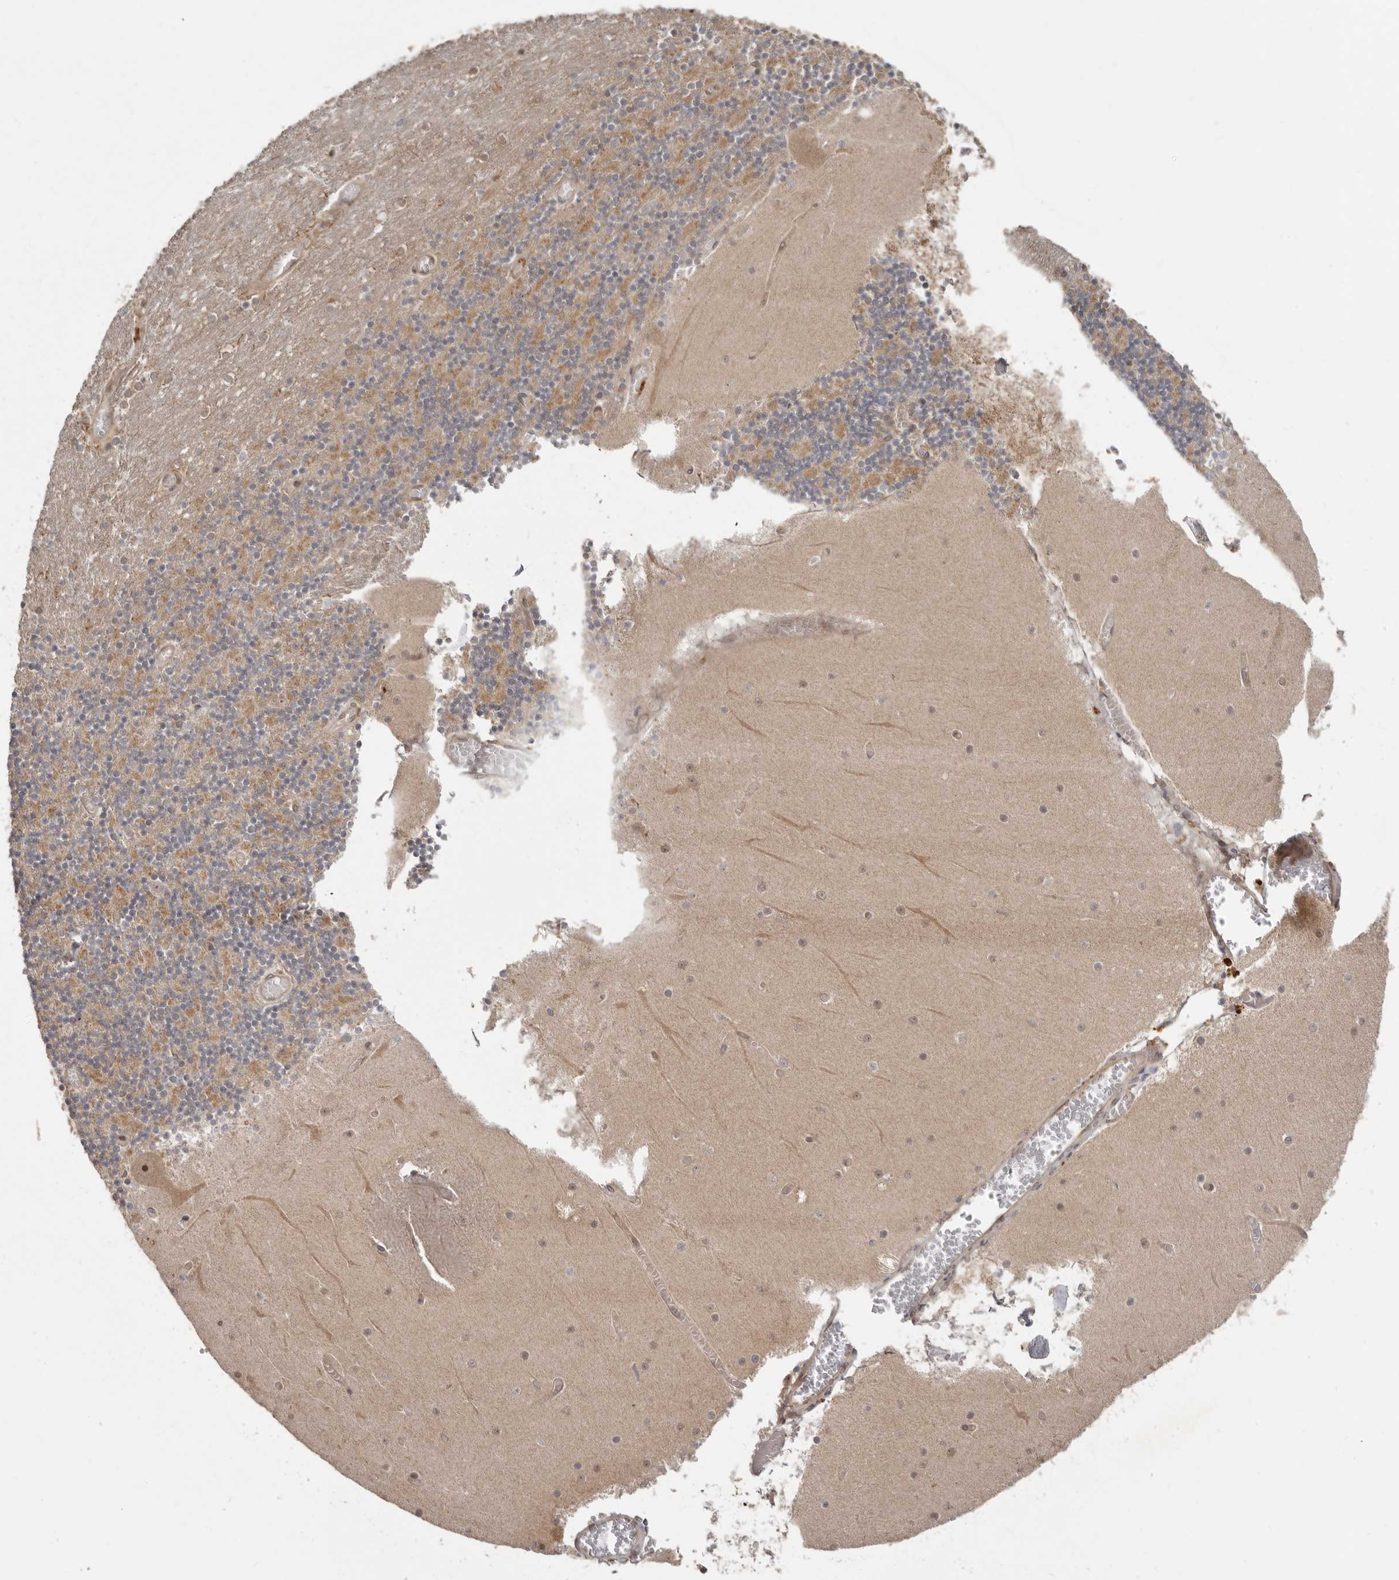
{"staining": {"intensity": "moderate", "quantity": ">75%", "location": "cytoplasmic/membranous"}, "tissue": "cerebellum", "cell_type": "Cells in granular layer", "image_type": "normal", "snomed": [{"axis": "morphology", "description": "Normal tissue, NOS"}, {"axis": "topography", "description": "Cerebellum"}], "caption": "DAB (3,3'-diaminobenzidine) immunohistochemical staining of benign human cerebellum exhibits moderate cytoplasmic/membranous protein positivity in approximately >75% of cells in granular layer.", "gene": "BAD", "patient": {"sex": "female", "age": 28}}